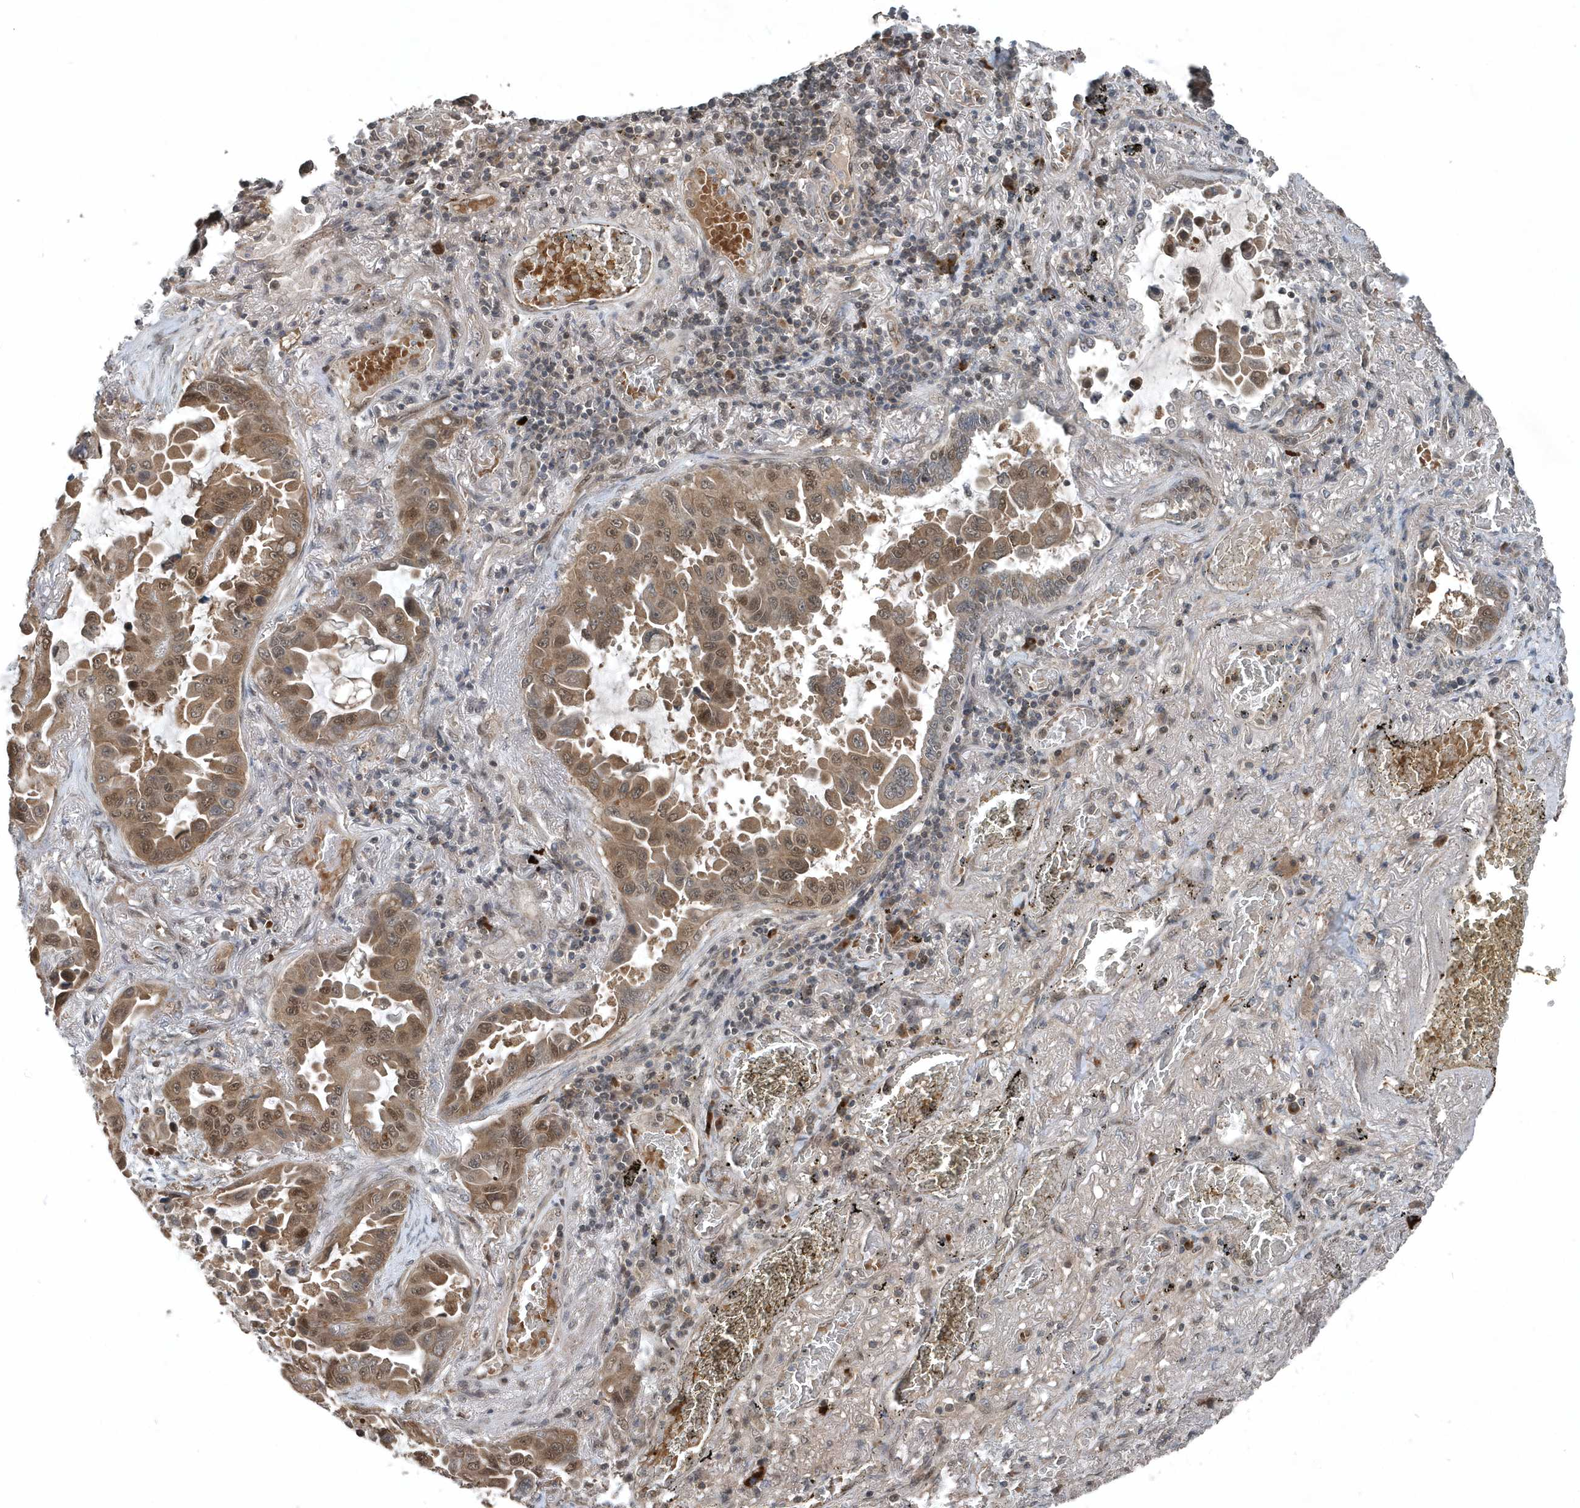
{"staining": {"intensity": "moderate", "quantity": ">75%", "location": "cytoplasmic/membranous,nuclear"}, "tissue": "lung cancer", "cell_type": "Tumor cells", "image_type": "cancer", "snomed": [{"axis": "morphology", "description": "Adenocarcinoma, NOS"}, {"axis": "topography", "description": "Lung"}], "caption": "The histopathology image reveals a brown stain indicating the presence of a protein in the cytoplasmic/membranous and nuclear of tumor cells in lung adenocarcinoma.", "gene": "QTRT2", "patient": {"sex": "male", "age": 64}}